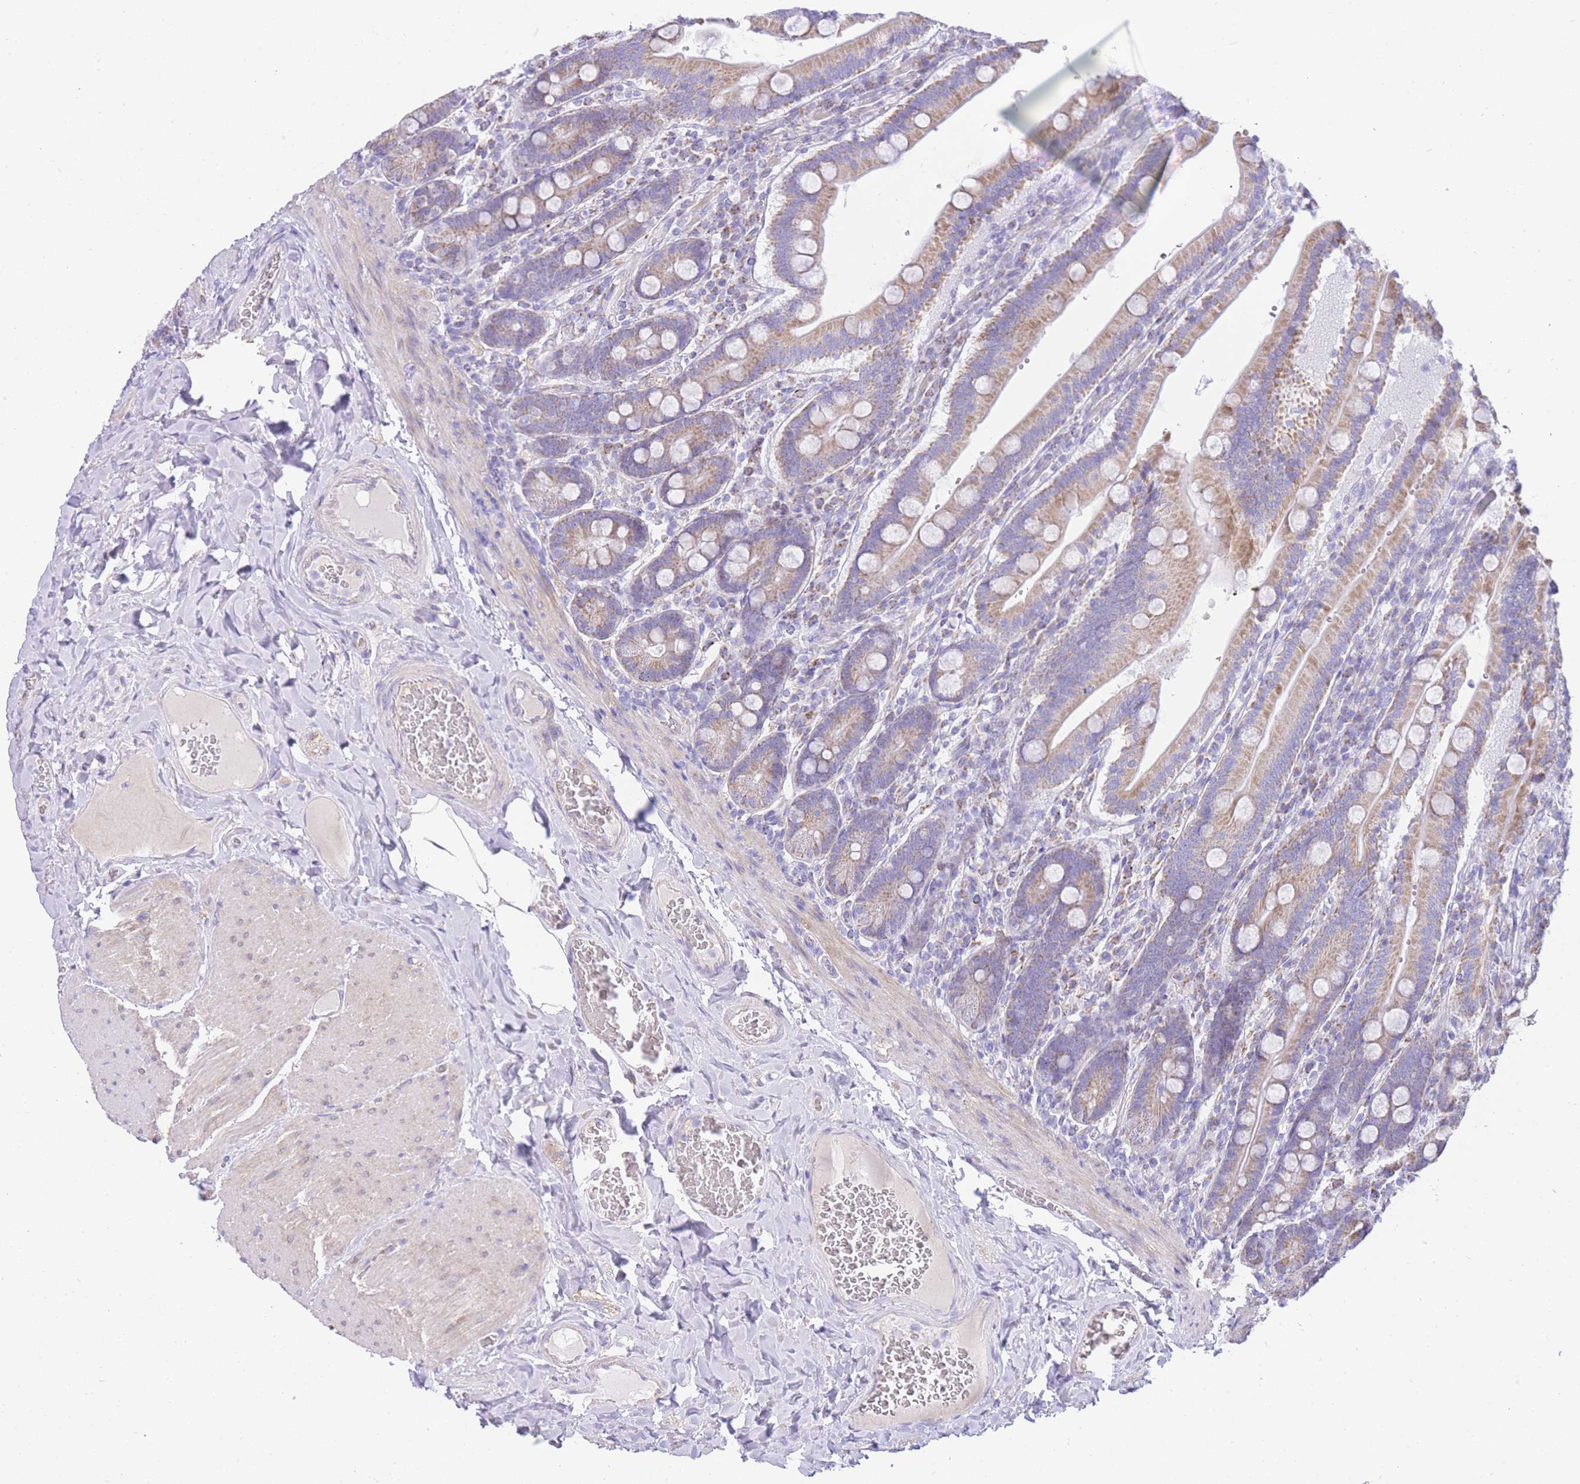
{"staining": {"intensity": "moderate", "quantity": ">75%", "location": "cytoplasmic/membranous"}, "tissue": "duodenum", "cell_type": "Glandular cells", "image_type": "normal", "snomed": [{"axis": "morphology", "description": "Normal tissue, NOS"}, {"axis": "topography", "description": "Duodenum"}], "caption": "DAB (3,3'-diaminobenzidine) immunohistochemical staining of normal human duodenum exhibits moderate cytoplasmic/membranous protein expression in about >75% of glandular cells.", "gene": "ACSM4", "patient": {"sex": "female", "age": 62}}